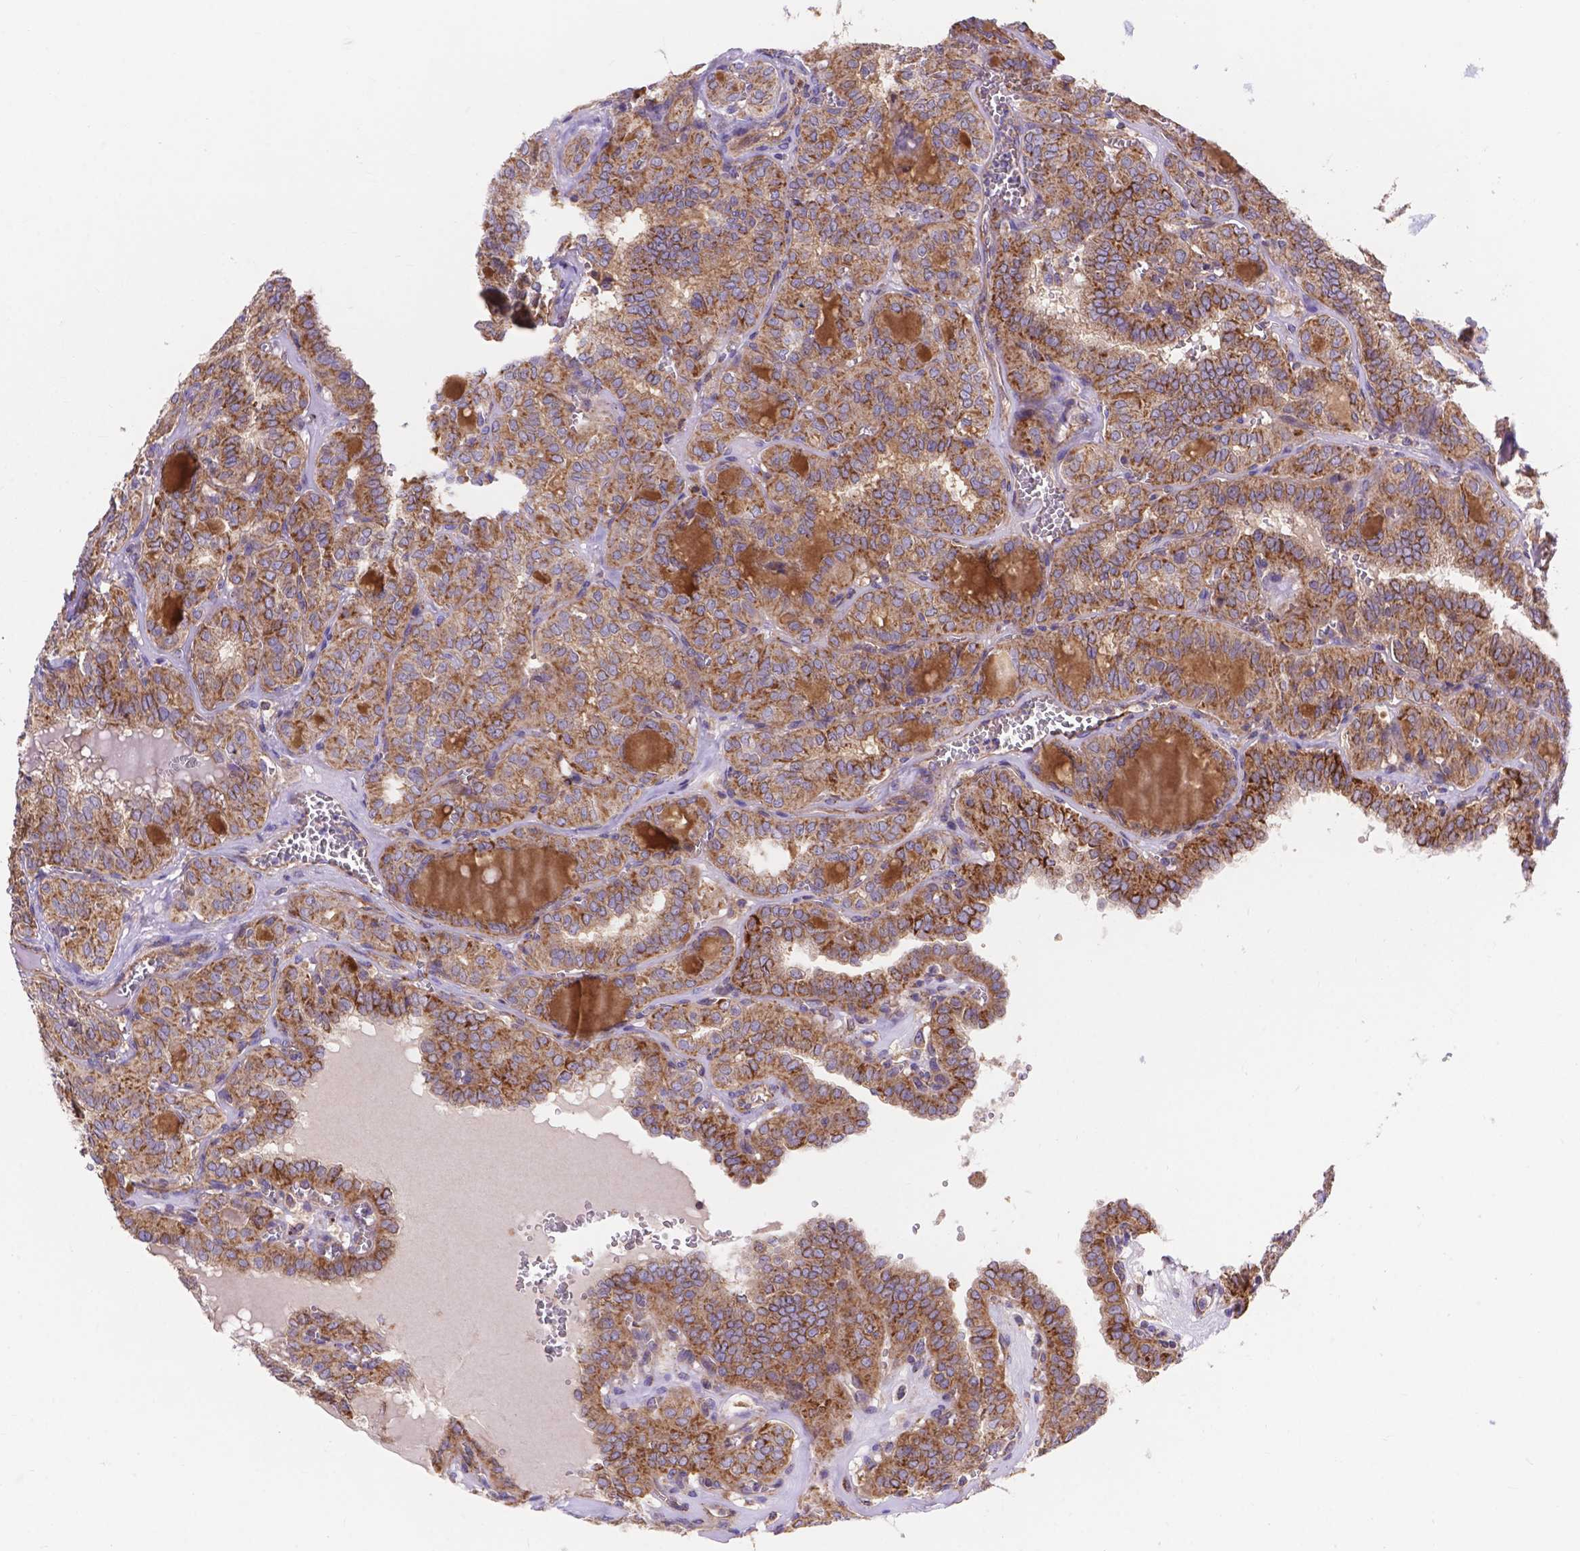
{"staining": {"intensity": "moderate", "quantity": ">75%", "location": "cytoplasmic/membranous"}, "tissue": "thyroid cancer", "cell_type": "Tumor cells", "image_type": "cancer", "snomed": [{"axis": "morphology", "description": "Papillary adenocarcinoma, NOS"}, {"axis": "topography", "description": "Thyroid gland"}], "caption": "Tumor cells display moderate cytoplasmic/membranous staining in about >75% of cells in thyroid cancer.", "gene": "AK3", "patient": {"sex": "female", "age": 41}}